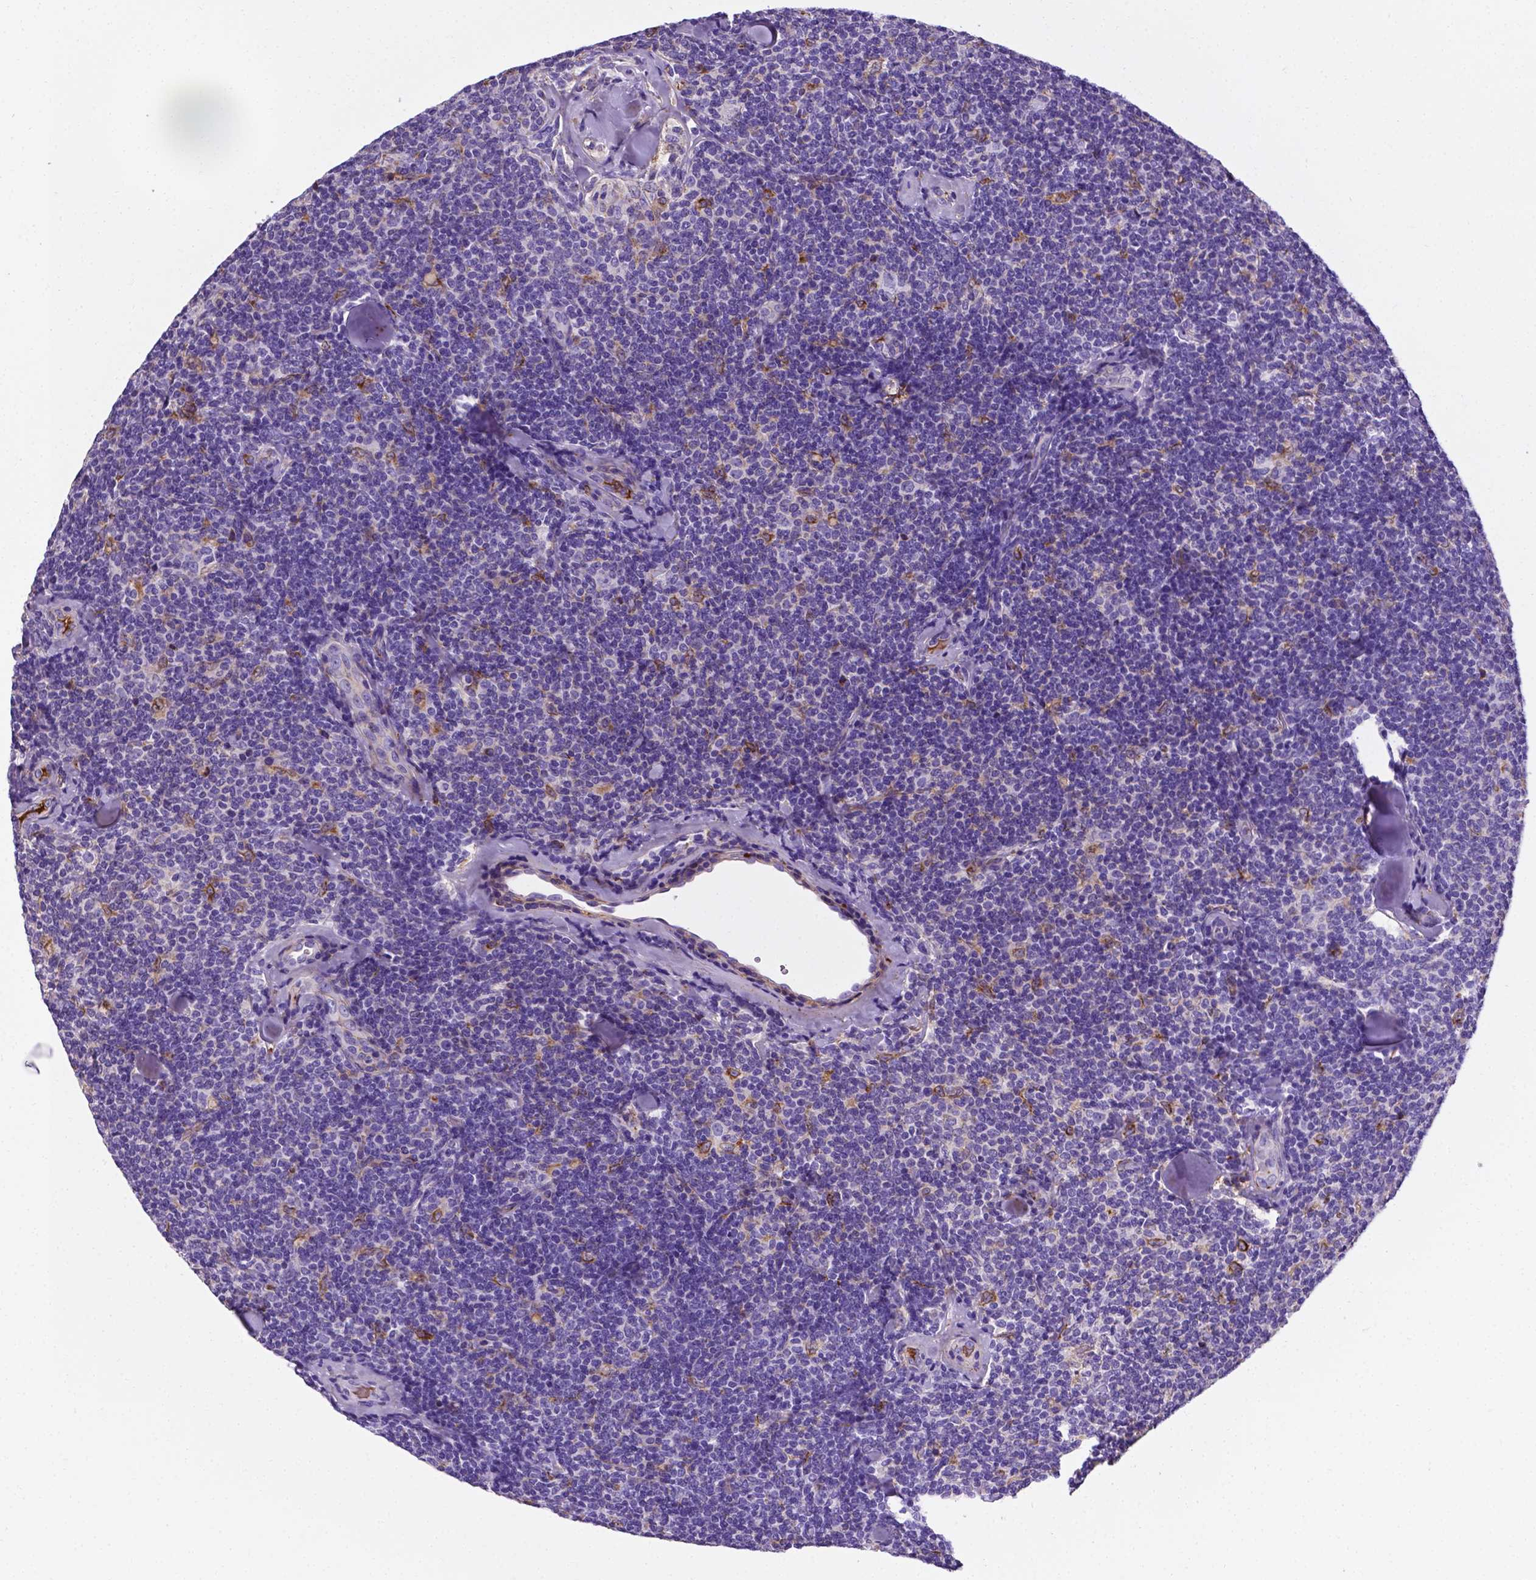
{"staining": {"intensity": "negative", "quantity": "none", "location": "none"}, "tissue": "lymphoma", "cell_type": "Tumor cells", "image_type": "cancer", "snomed": [{"axis": "morphology", "description": "Malignant lymphoma, non-Hodgkin's type, Low grade"}, {"axis": "topography", "description": "Lymph node"}], "caption": "DAB immunohistochemical staining of lymphoma demonstrates no significant expression in tumor cells. (DAB (3,3'-diaminobenzidine) IHC, high magnification).", "gene": "APOE", "patient": {"sex": "female", "age": 56}}